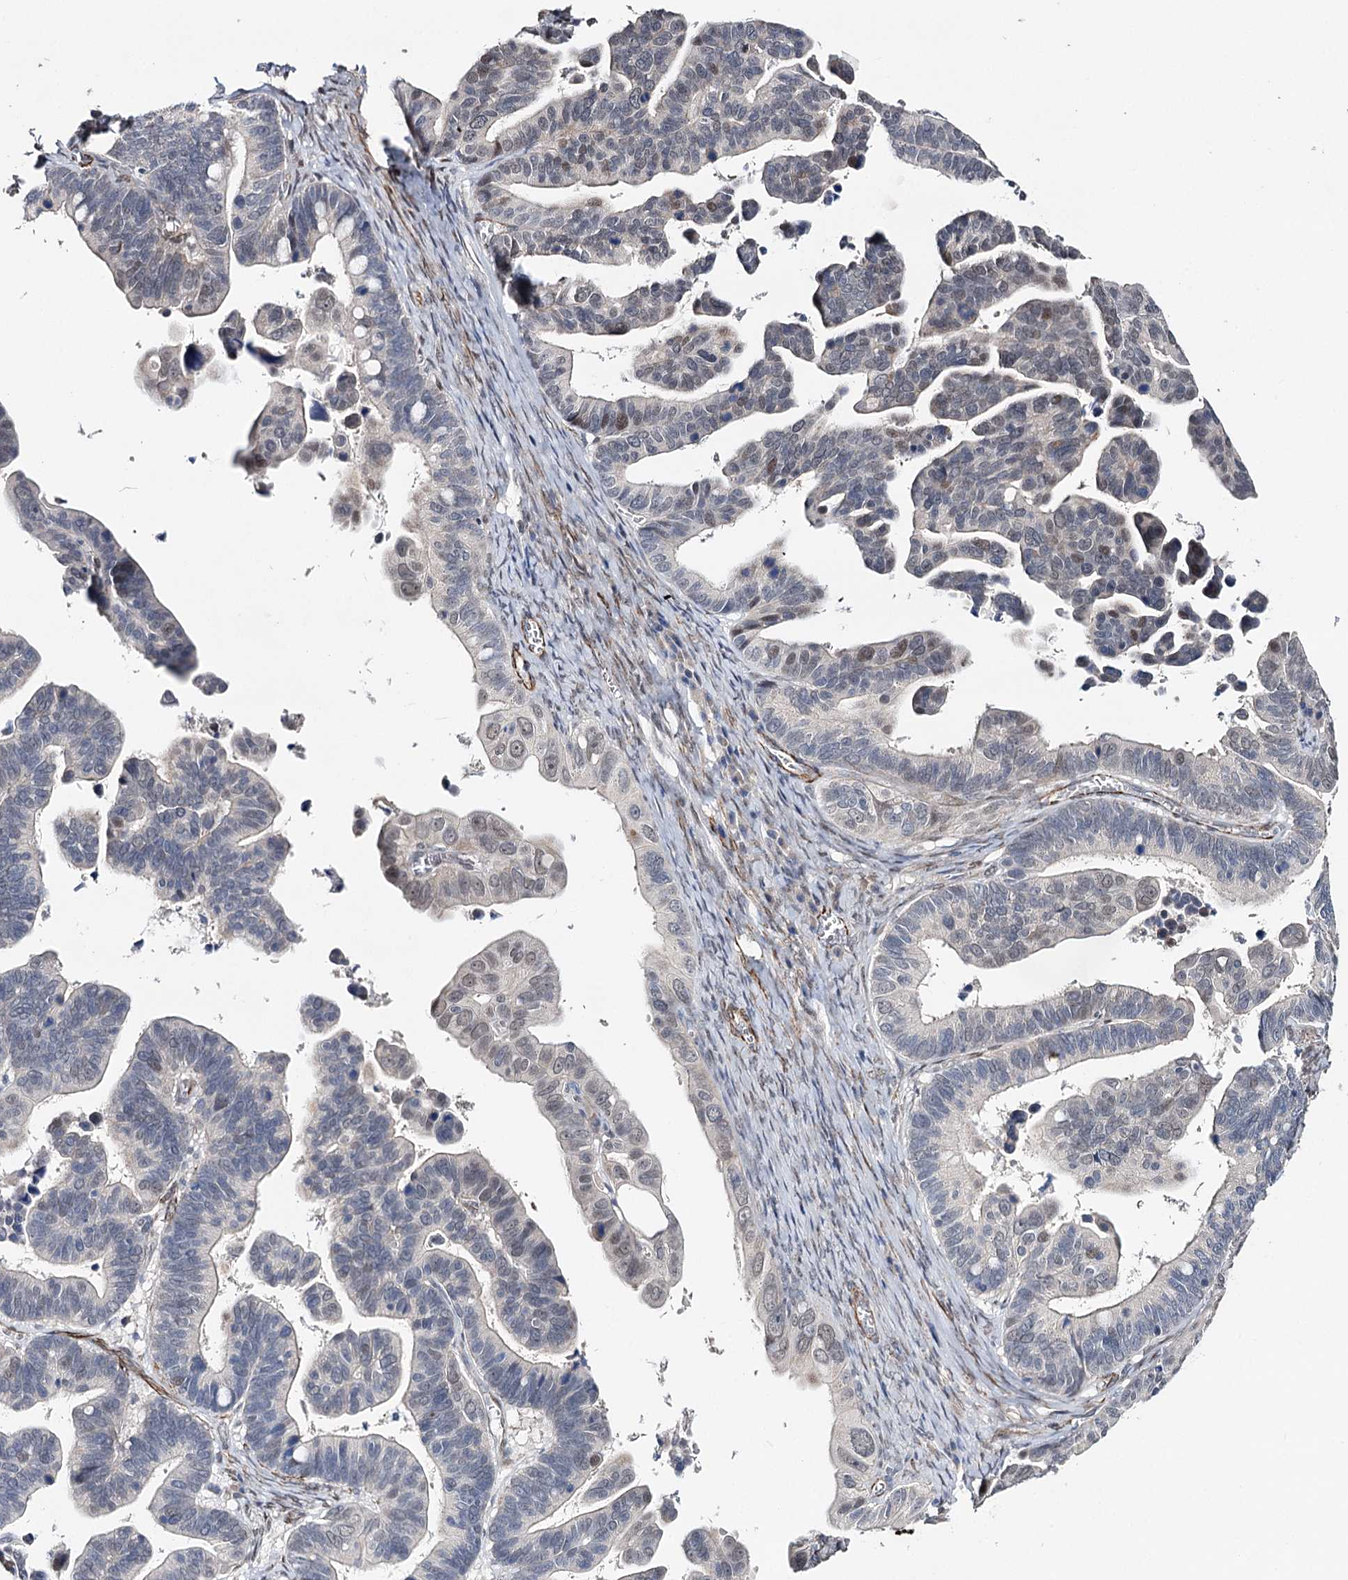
{"staining": {"intensity": "negative", "quantity": "none", "location": "none"}, "tissue": "ovarian cancer", "cell_type": "Tumor cells", "image_type": "cancer", "snomed": [{"axis": "morphology", "description": "Cystadenocarcinoma, serous, NOS"}, {"axis": "topography", "description": "Ovary"}], "caption": "Serous cystadenocarcinoma (ovarian) was stained to show a protein in brown. There is no significant staining in tumor cells.", "gene": "CFAP46", "patient": {"sex": "female", "age": 56}}